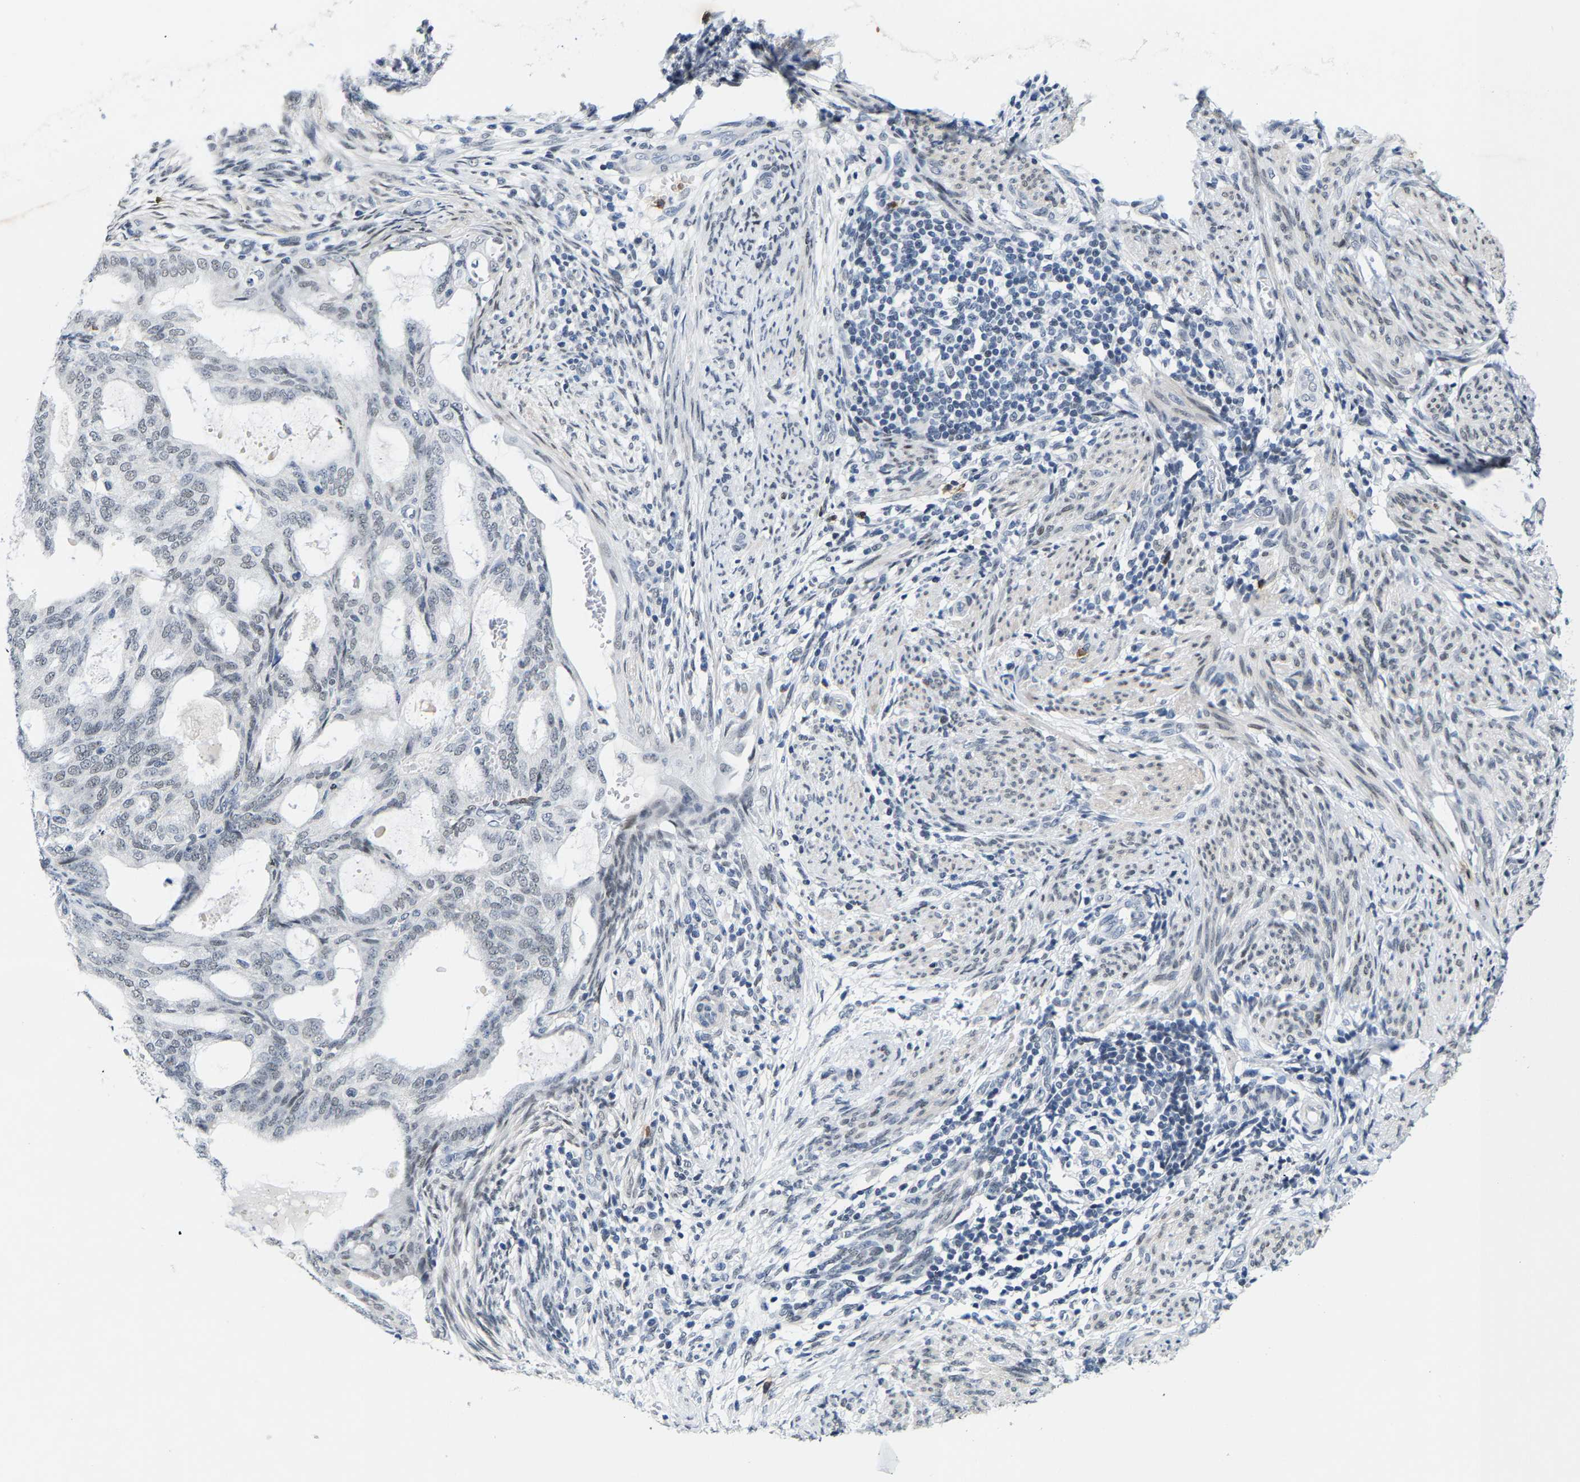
{"staining": {"intensity": "negative", "quantity": "none", "location": "none"}, "tissue": "endometrial cancer", "cell_type": "Tumor cells", "image_type": "cancer", "snomed": [{"axis": "morphology", "description": "Adenocarcinoma, NOS"}, {"axis": "topography", "description": "Endometrium"}], "caption": "This photomicrograph is of endometrial adenocarcinoma stained with immunohistochemistry (IHC) to label a protein in brown with the nuclei are counter-stained blue. There is no staining in tumor cells. (Stains: DAB immunohistochemistry (IHC) with hematoxylin counter stain, Microscopy: brightfield microscopy at high magnification).", "gene": "SETD1B", "patient": {"sex": "female", "age": 58}}